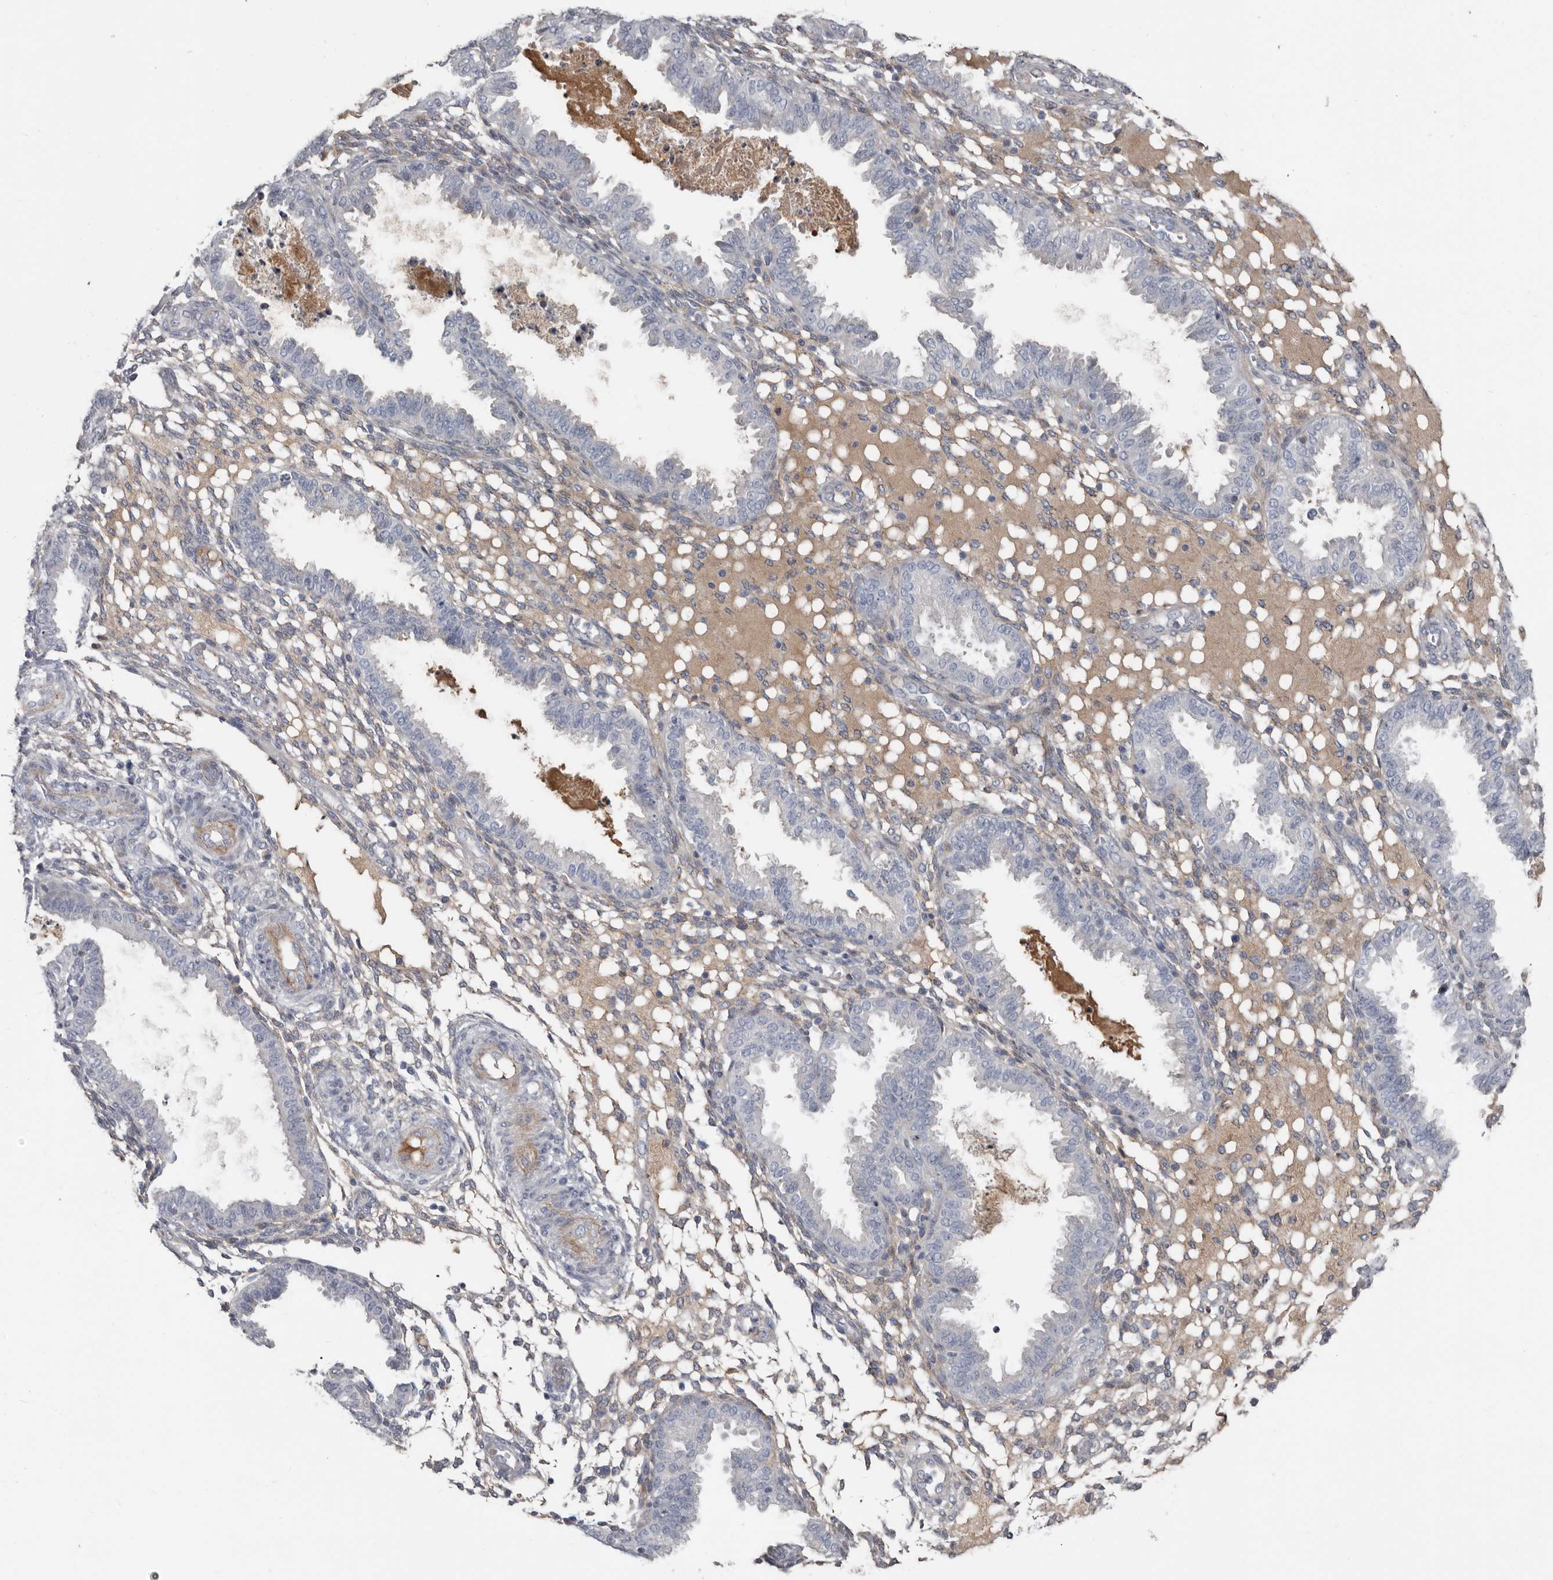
{"staining": {"intensity": "negative", "quantity": "none", "location": "none"}, "tissue": "endometrium", "cell_type": "Cells in endometrial stroma", "image_type": "normal", "snomed": [{"axis": "morphology", "description": "Normal tissue, NOS"}, {"axis": "topography", "description": "Endometrium"}], "caption": "A high-resolution micrograph shows IHC staining of unremarkable endometrium, which reveals no significant staining in cells in endometrial stroma. (Immunohistochemistry, brightfield microscopy, high magnification).", "gene": "ZNF114", "patient": {"sex": "female", "age": 33}}